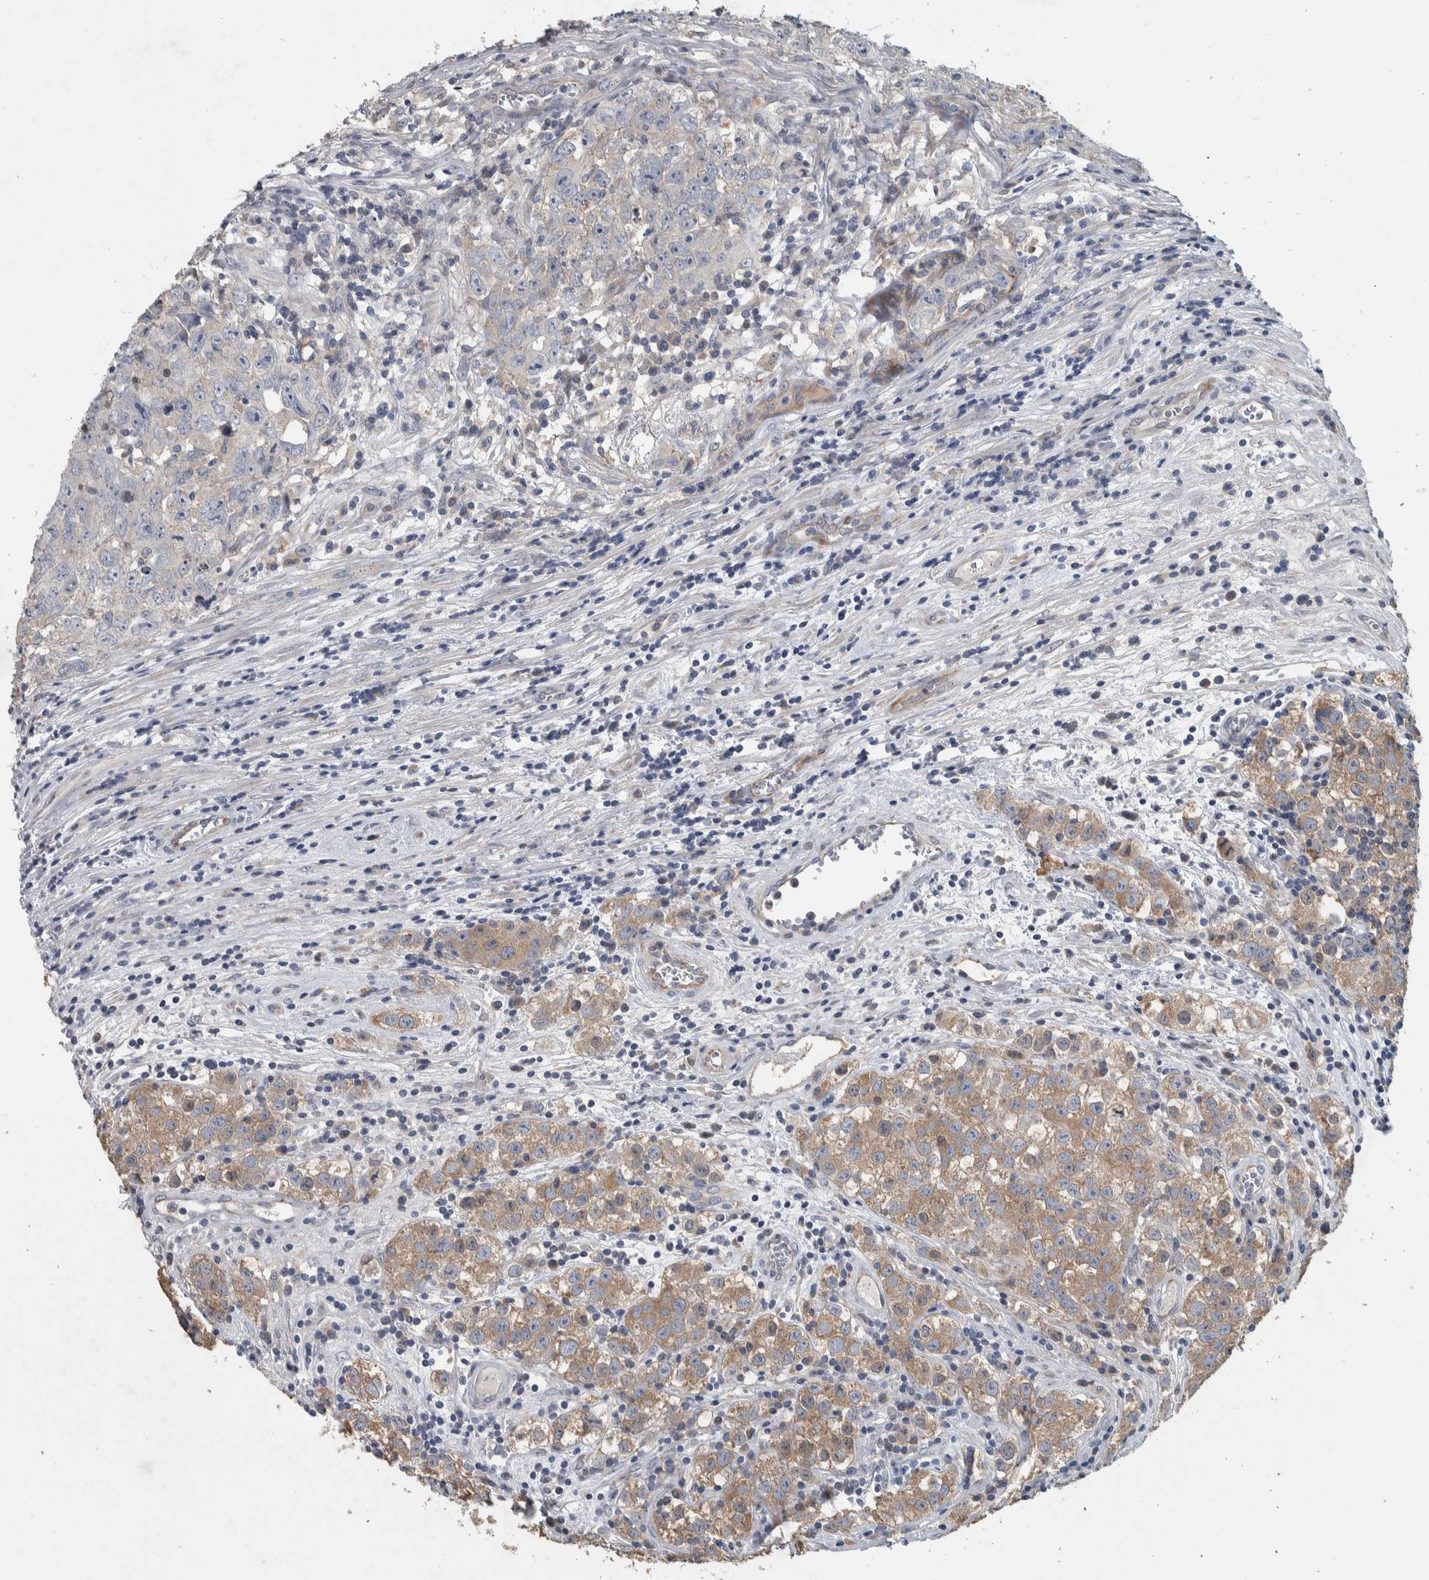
{"staining": {"intensity": "moderate", "quantity": "<25%", "location": "cytoplasmic/membranous"}, "tissue": "testis cancer", "cell_type": "Tumor cells", "image_type": "cancer", "snomed": [{"axis": "morphology", "description": "Seminoma, NOS"}, {"axis": "morphology", "description": "Carcinoma, Embryonal, NOS"}, {"axis": "topography", "description": "Testis"}], "caption": "Moderate cytoplasmic/membranous expression for a protein is seen in about <25% of tumor cells of testis seminoma using immunohistochemistry (IHC).", "gene": "NT5C2", "patient": {"sex": "male", "age": 43}}